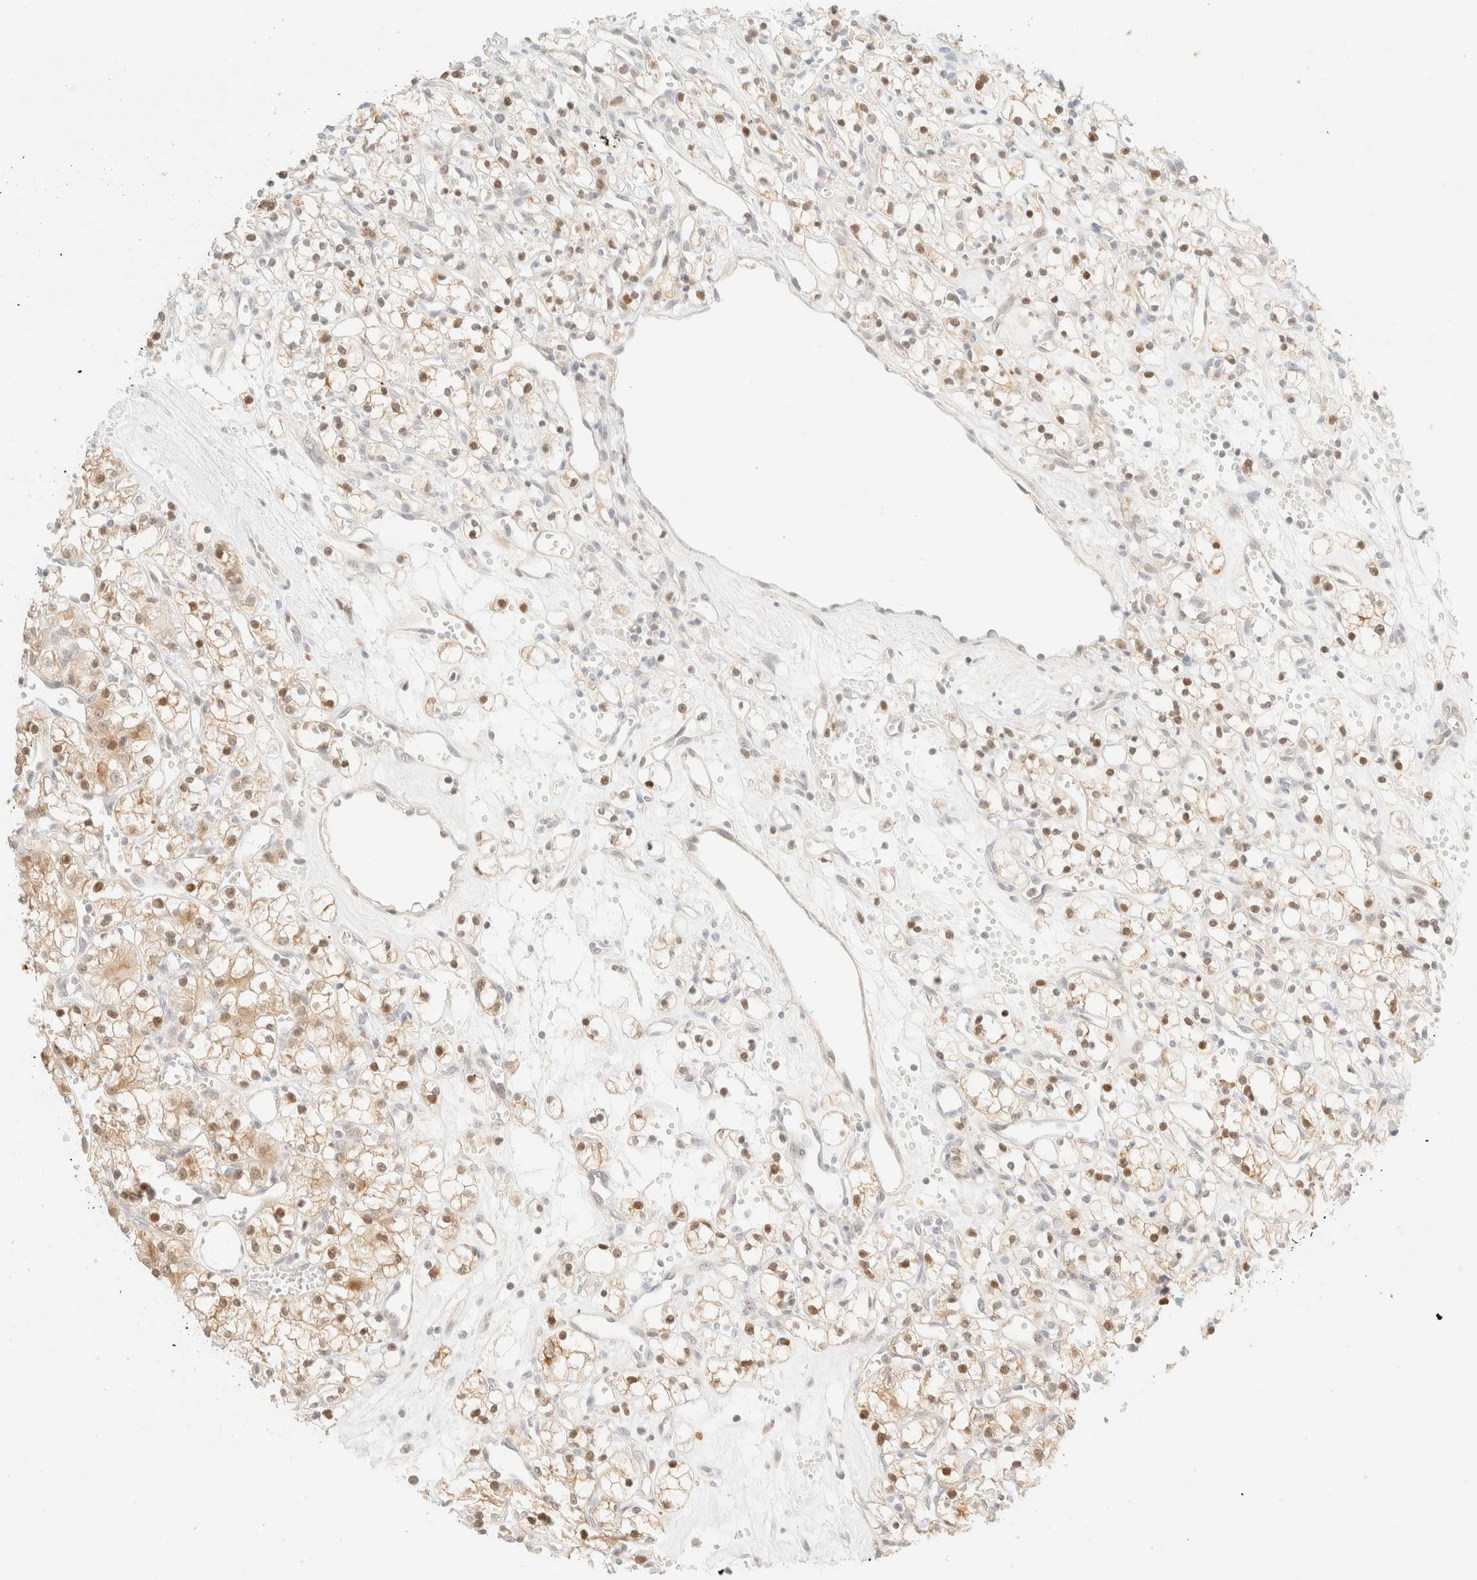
{"staining": {"intensity": "weak", "quantity": ">75%", "location": "cytoplasmic/membranous,nuclear"}, "tissue": "renal cancer", "cell_type": "Tumor cells", "image_type": "cancer", "snomed": [{"axis": "morphology", "description": "Adenocarcinoma, NOS"}, {"axis": "topography", "description": "Kidney"}], "caption": "Tumor cells exhibit low levels of weak cytoplasmic/membranous and nuclear positivity in approximately >75% of cells in human renal cancer (adenocarcinoma).", "gene": "TSR1", "patient": {"sex": "female", "age": 59}}